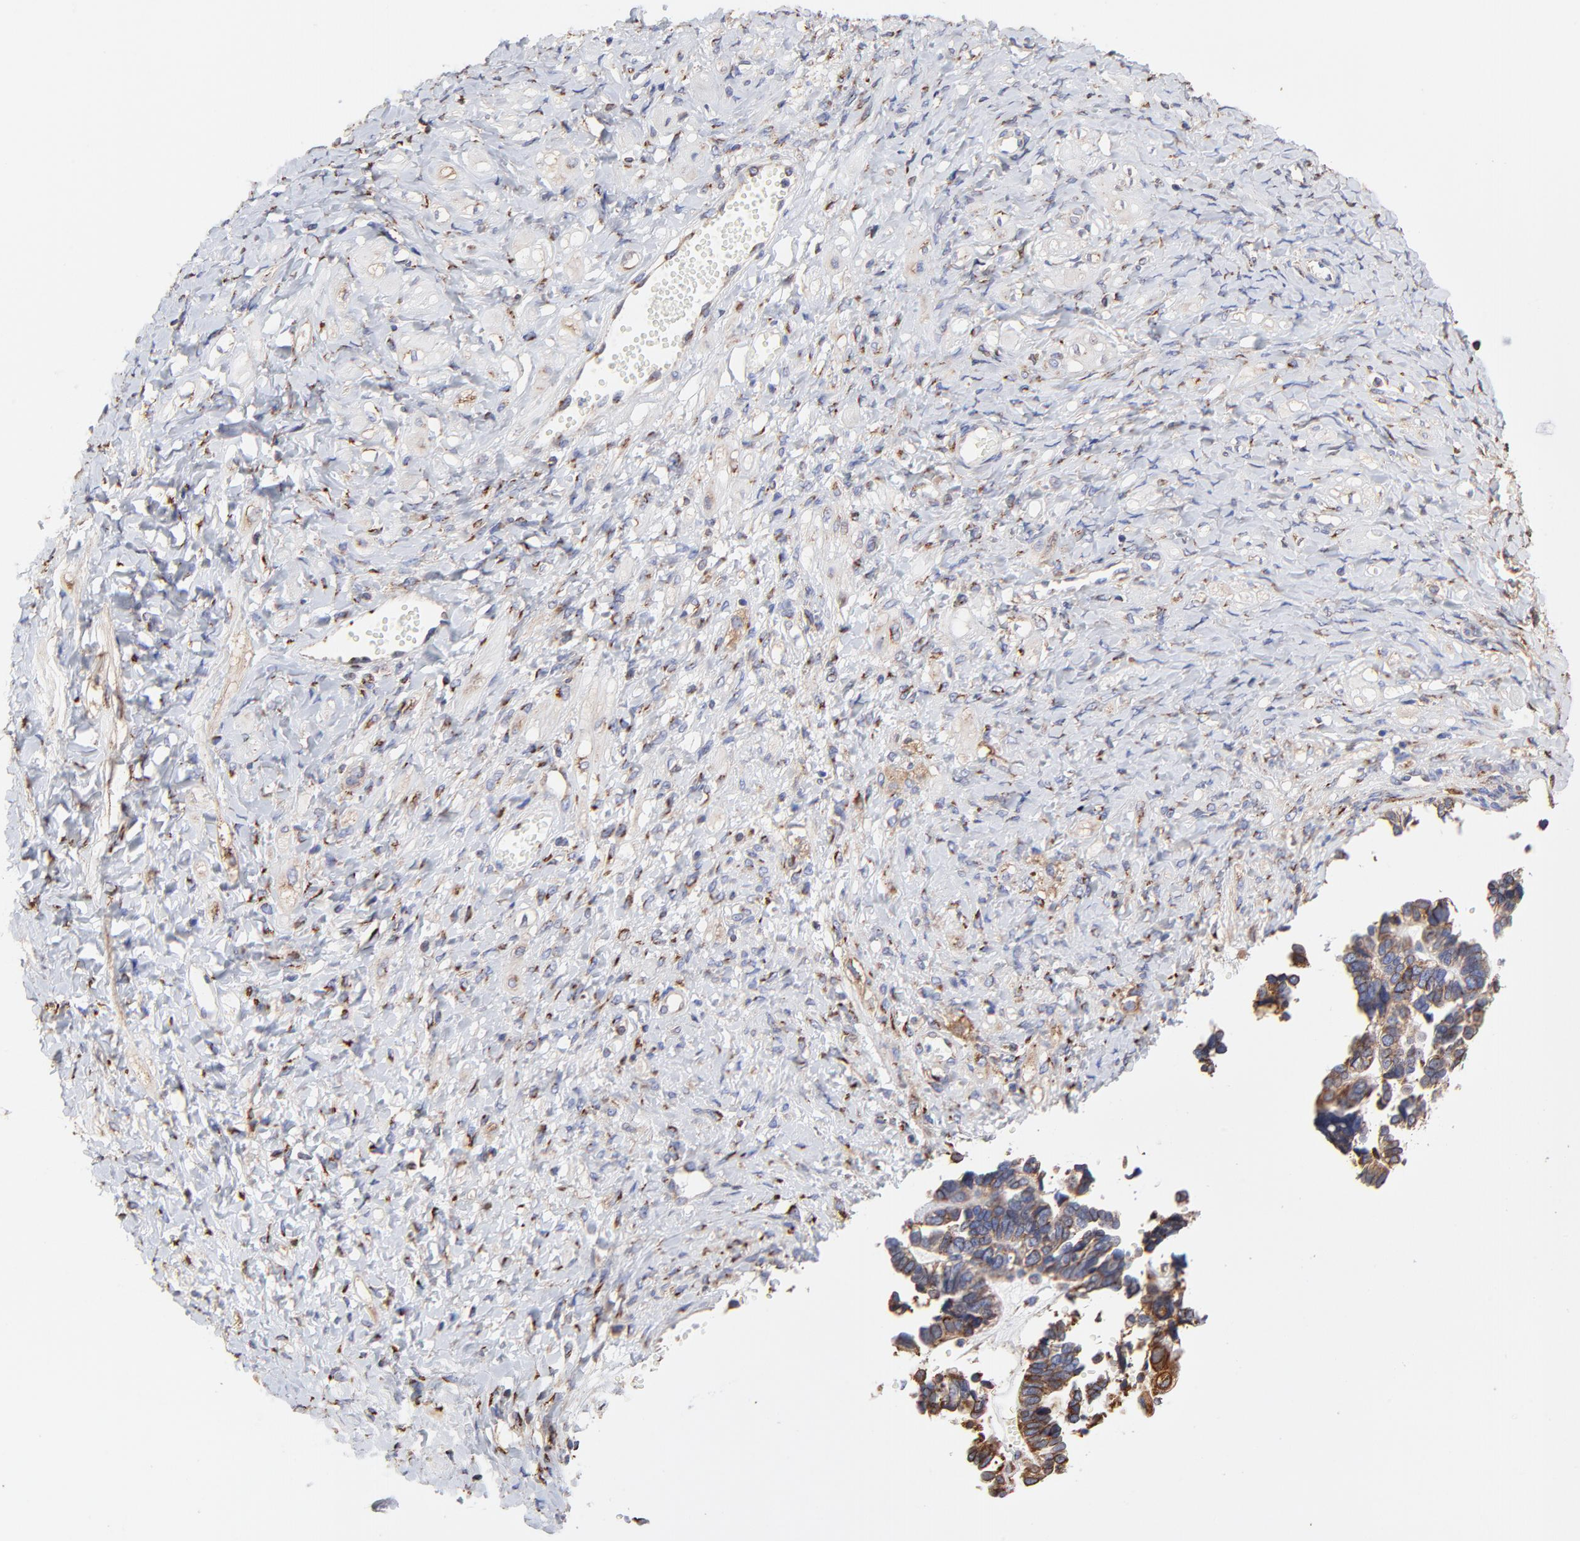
{"staining": {"intensity": "moderate", "quantity": ">75%", "location": "cytoplasmic/membranous"}, "tissue": "ovarian cancer", "cell_type": "Tumor cells", "image_type": "cancer", "snomed": [{"axis": "morphology", "description": "Cystadenocarcinoma, serous, NOS"}, {"axis": "topography", "description": "Ovary"}], "caption": "Tumor cells exhibit moderate cytoplasmic/membranous positivity in approximately >75% of cells in ovarian cancer.", "gene": "LMAN1", "patient": {"sex": "female", "age": 77}}